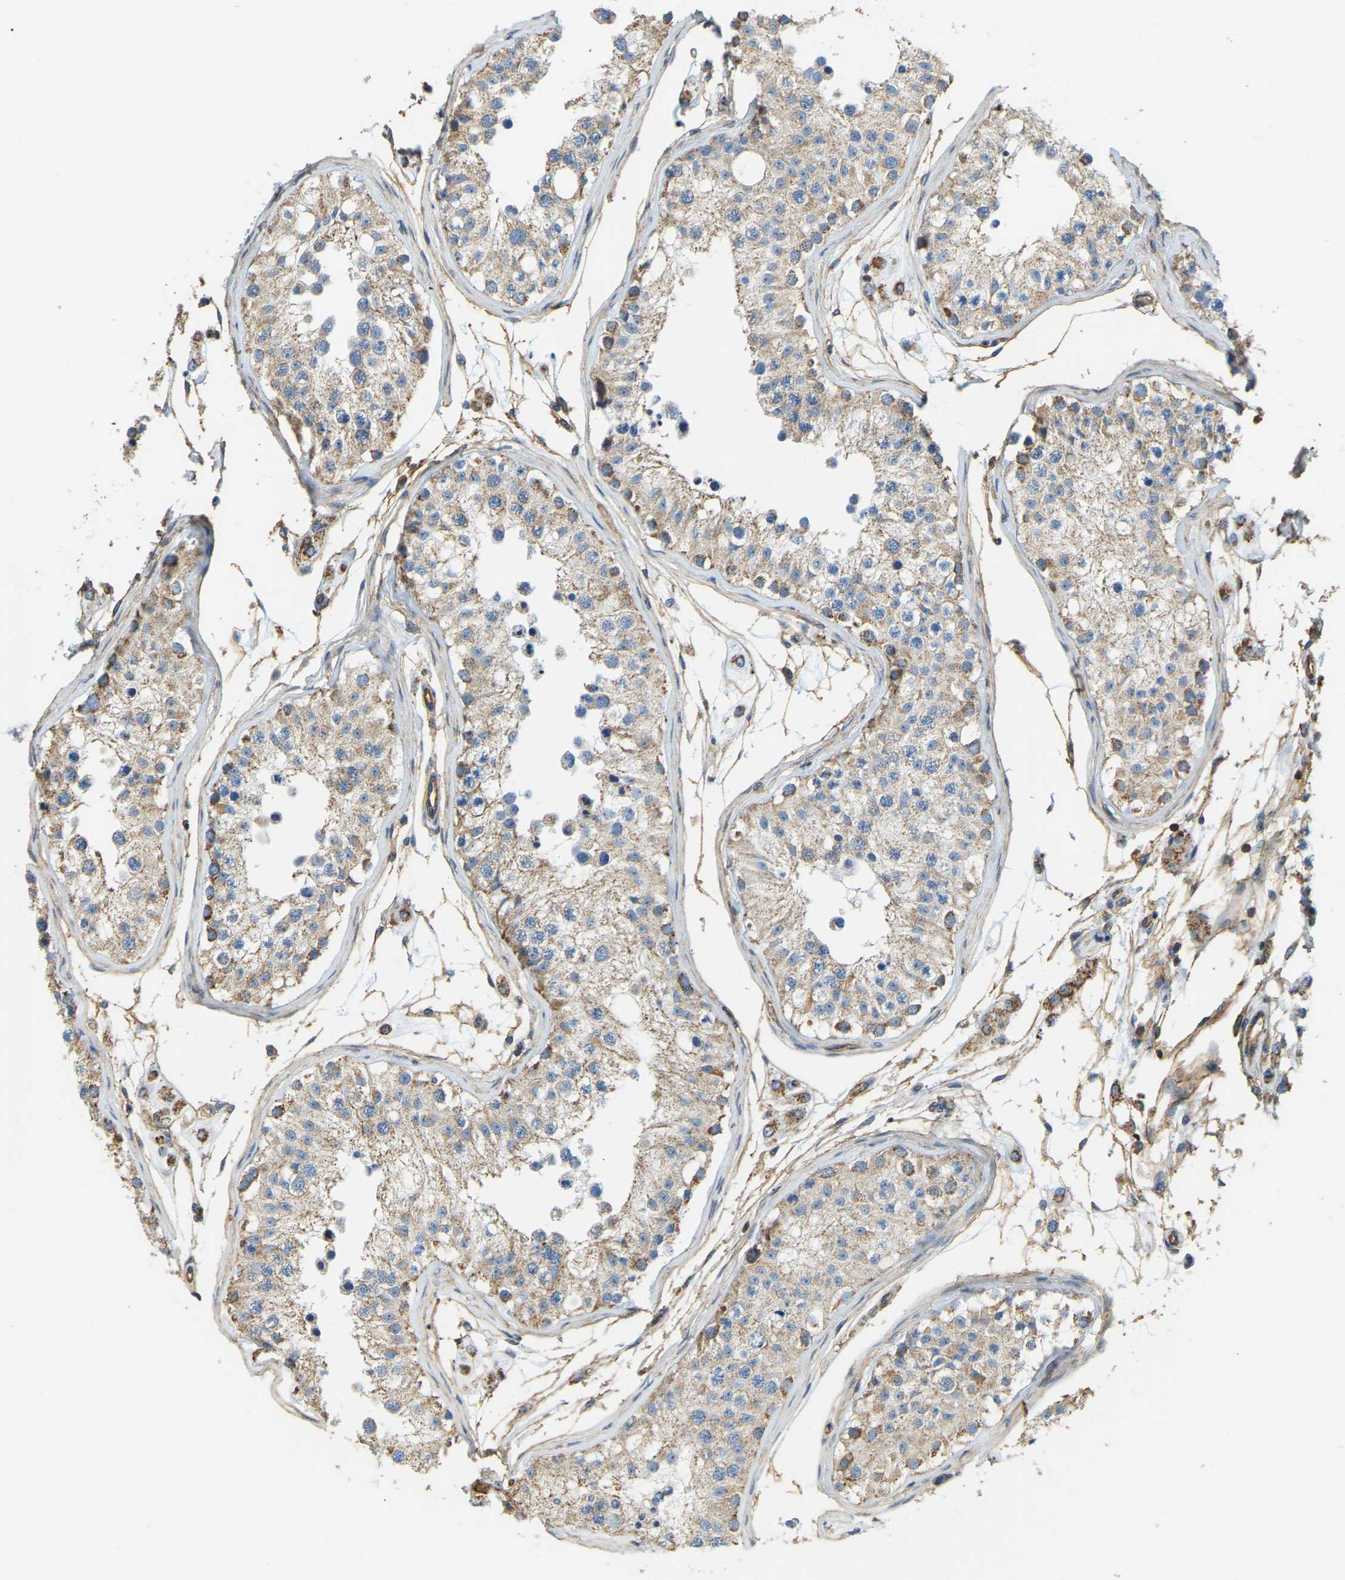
{"staining": {"intensity": "moderate", "quantity": "25%-75%", "location": "cytoplasmic/membranous"}, "tissue": "testis", "cell_type": "Cells in seminiferous ducts", "image_type": "normal", "snomed": [{"axis": "morphology", "description": "Normal tissue, NOS"}, {"axis": "morphology", "description": "Adenocarcinoma, metastatic, NOS"}, {"axis": "topography", "description": "Testis"}], "caption": "High-power microscopy captured an IHC image of unremarkable testis, revealing moderate cytoplasmic/membranous expression in about 25%-75% of cells in seminiferous ducts. The staining was performed using DAB (3,3'-diaminobenzidine), with brown indicating positive protein expression. Nuclei are stained blue with hematoxylin.", "gene": "AHNAK", "patient": {"sex": "male", "age": 26}}